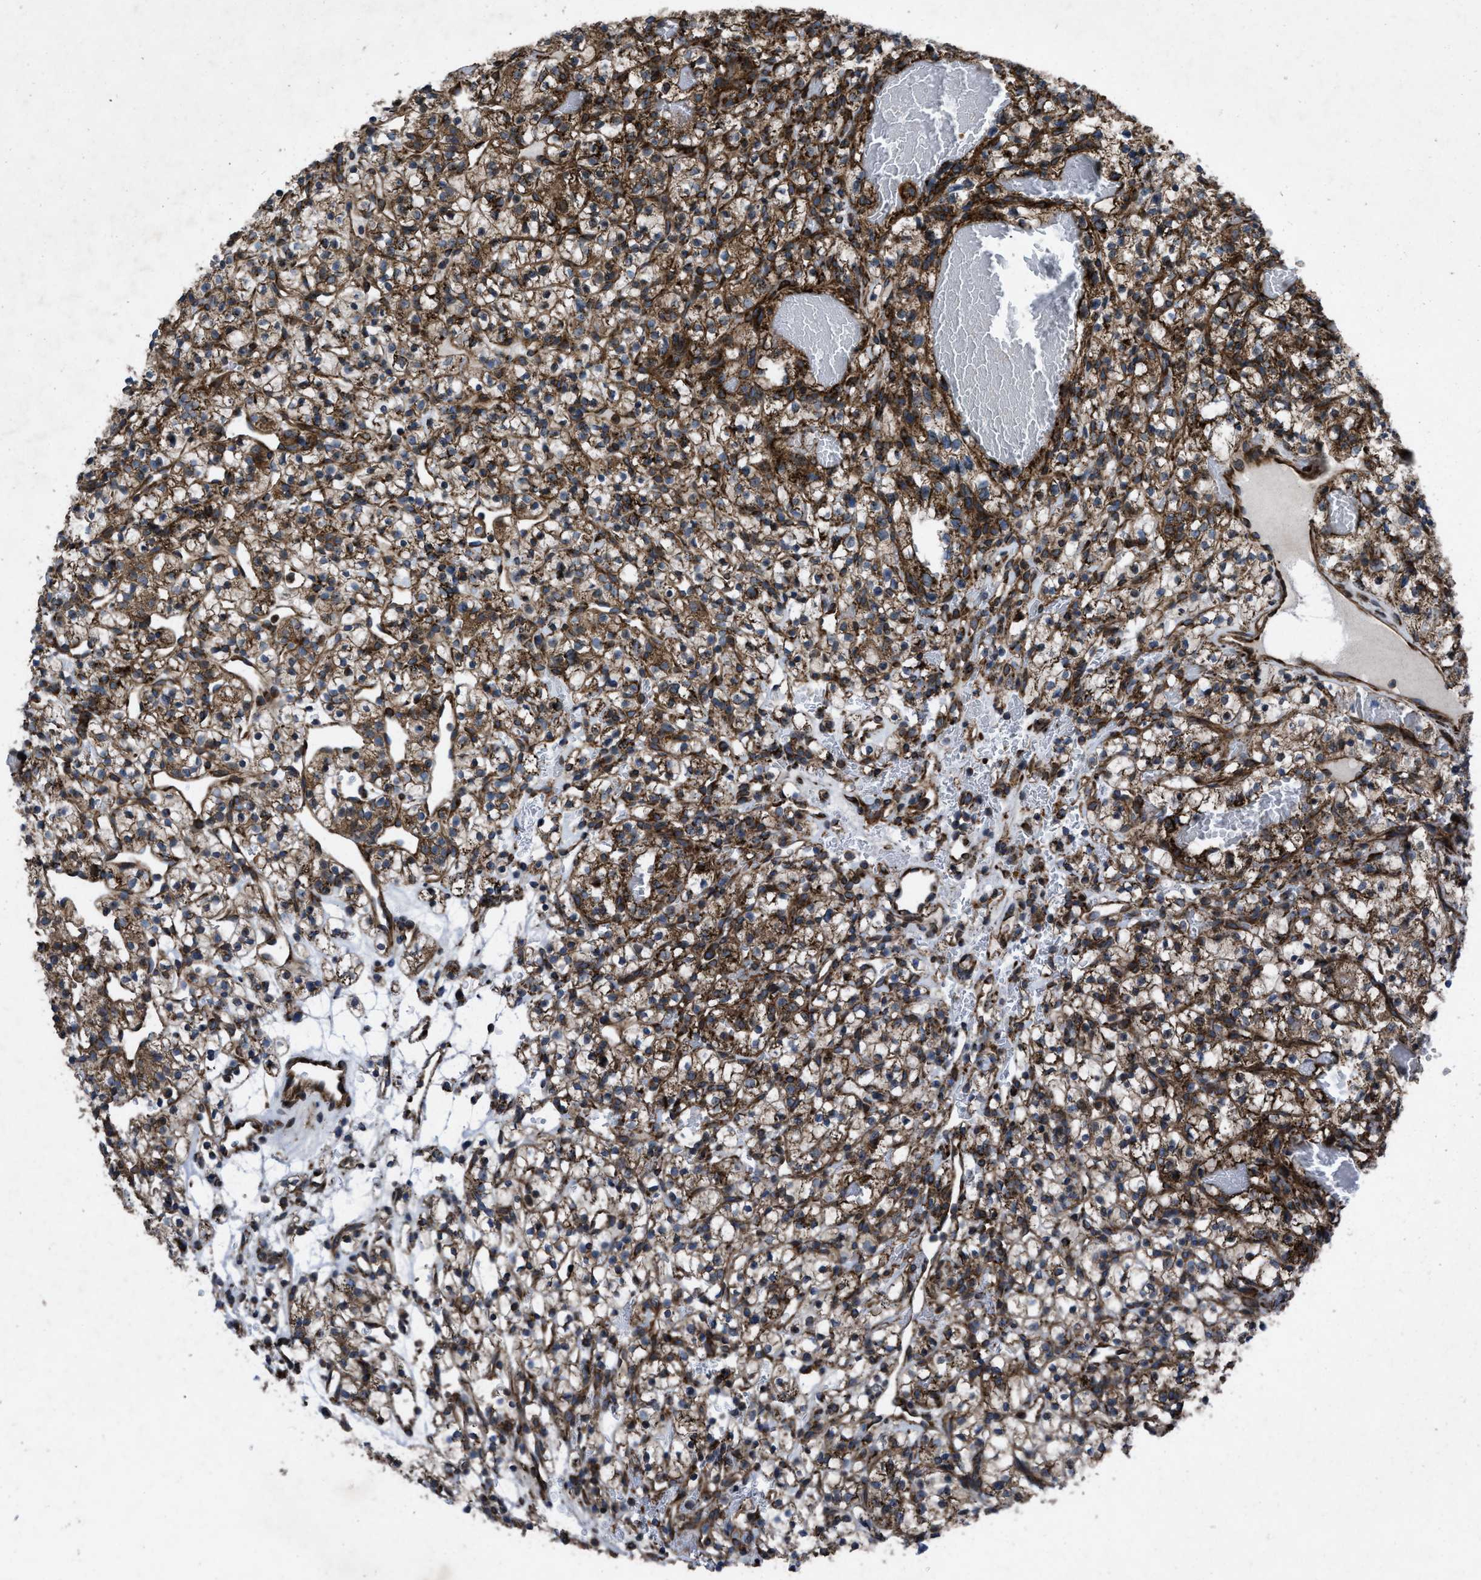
{"staining": {"intensity": "moderate", "quantity": ">75%", "location": "cytoplasmic/membranous"}, "tissue": "renal cancer", "cell_type": "Tumor cells", "image_type": "cancer", "snomed": [{"axis": "morphology", "description": "Adenocarcinoma, NOS"}, {"axis": "topography", "description": "Kidney"}], "caption": "Immunohistochemistry (IHC) staining of renal adenocarcinoma, which demonstrates medium levels of moderate cytoplasmic/membranous expression in about >75% of tumor cells indicating moderate cytoplasmic/membranous protein staining. The staining was performed using DAB (brown) for protein detection and nuclei were counterstained in hematoxylin (blue).", "gene": "PER3", "patient": {"sex": "female", "age": 57}}